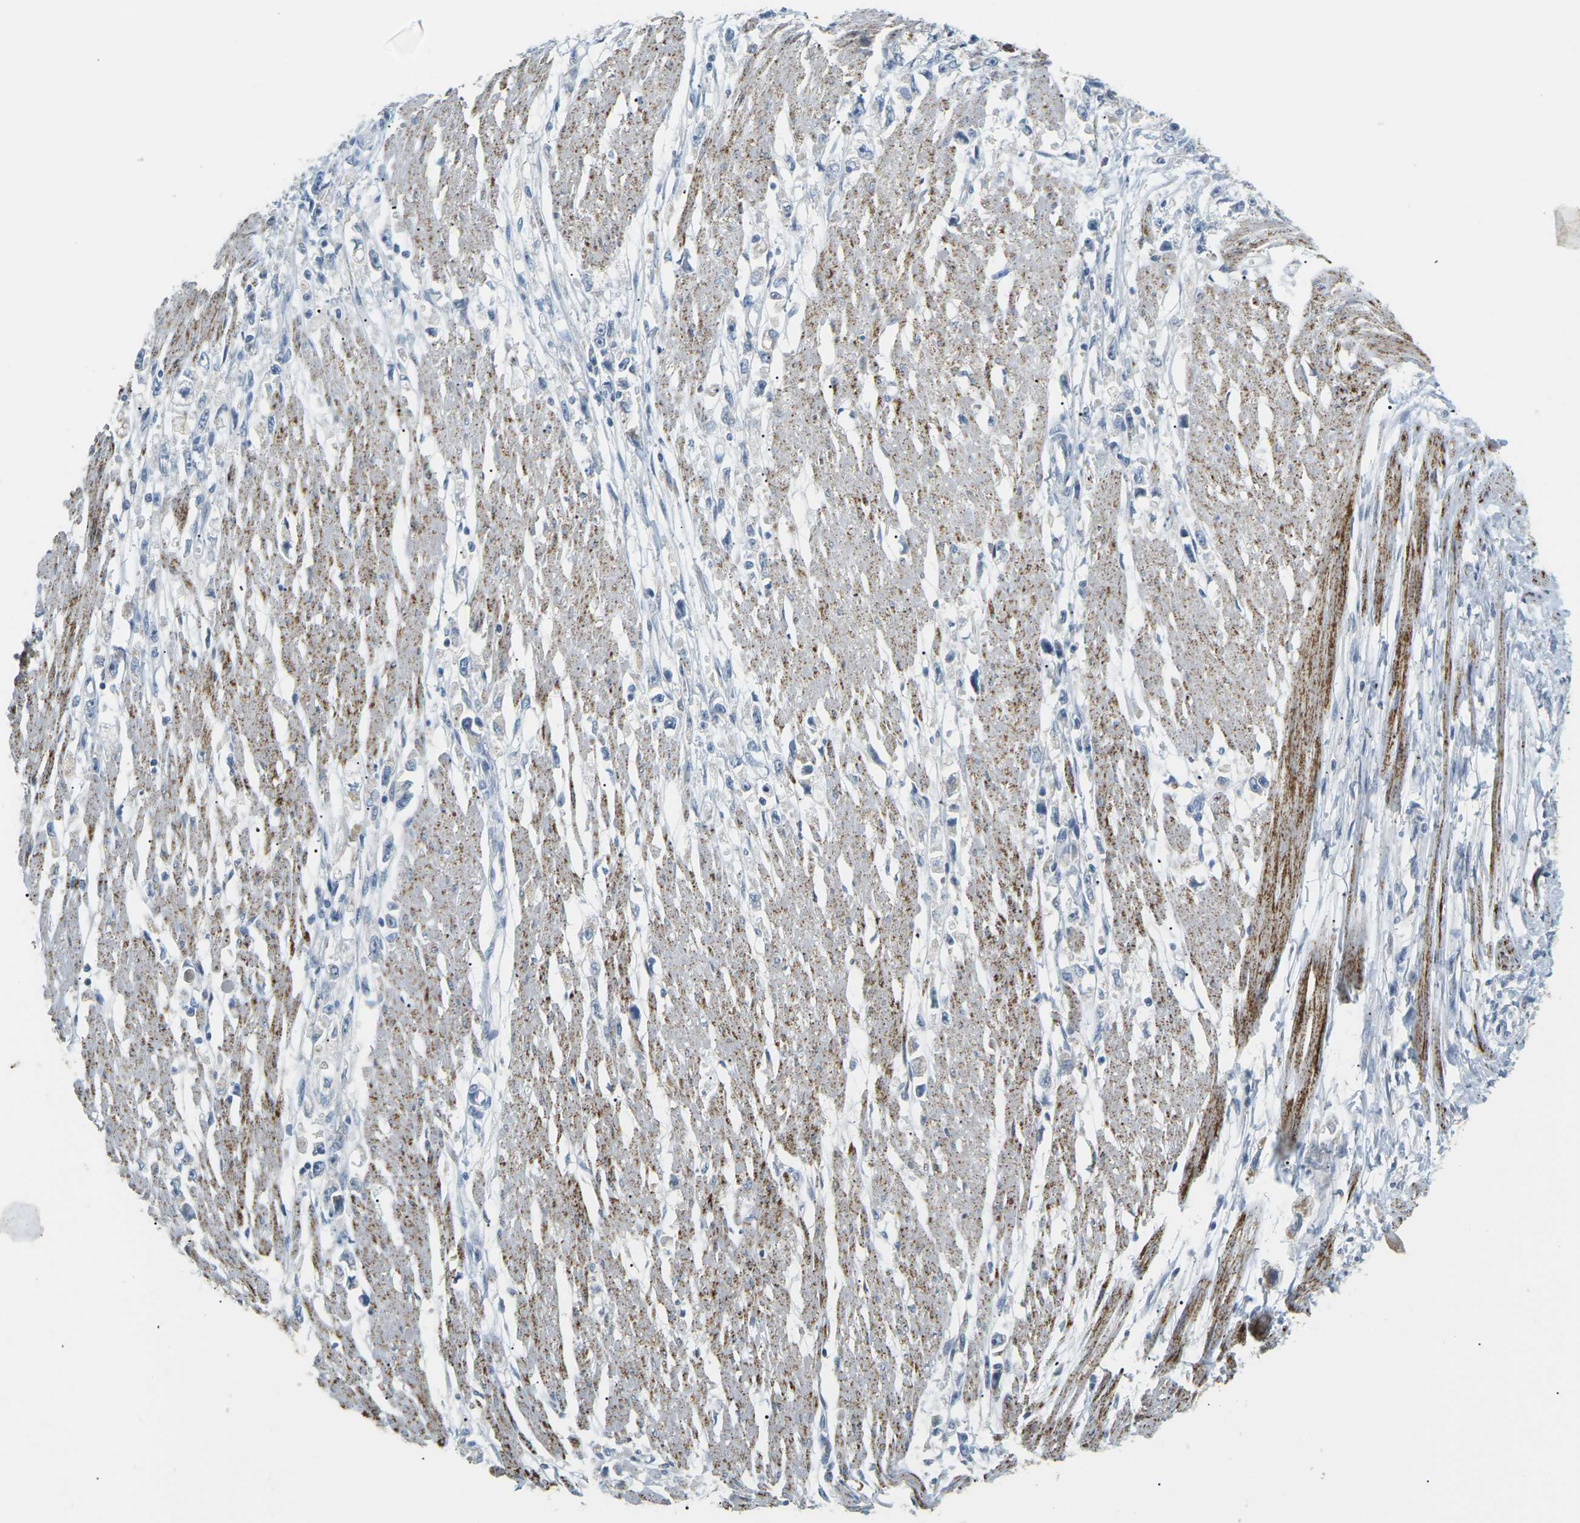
{"staining": {"intensity": "negative", "quantity": "none", "location": "none"}, "tissue": "stomach cancer", "cell_type": "Tumor cells", "image_type": "cancer", "snomed": [{"axis": "morphology", "description": "Adenocarcinoma, NOS"}, {"axis": "topography", "description": "Stomach"}], "caption": "This micrograph is of stomach cancer stained with immunohistochemistry (IHC) to label a protein in brown with the nuclei are counter-stained blue. There is no positivity in tumor cells.", "gene": "CD300E", "patient": {"sex": "female", "age": 59}}